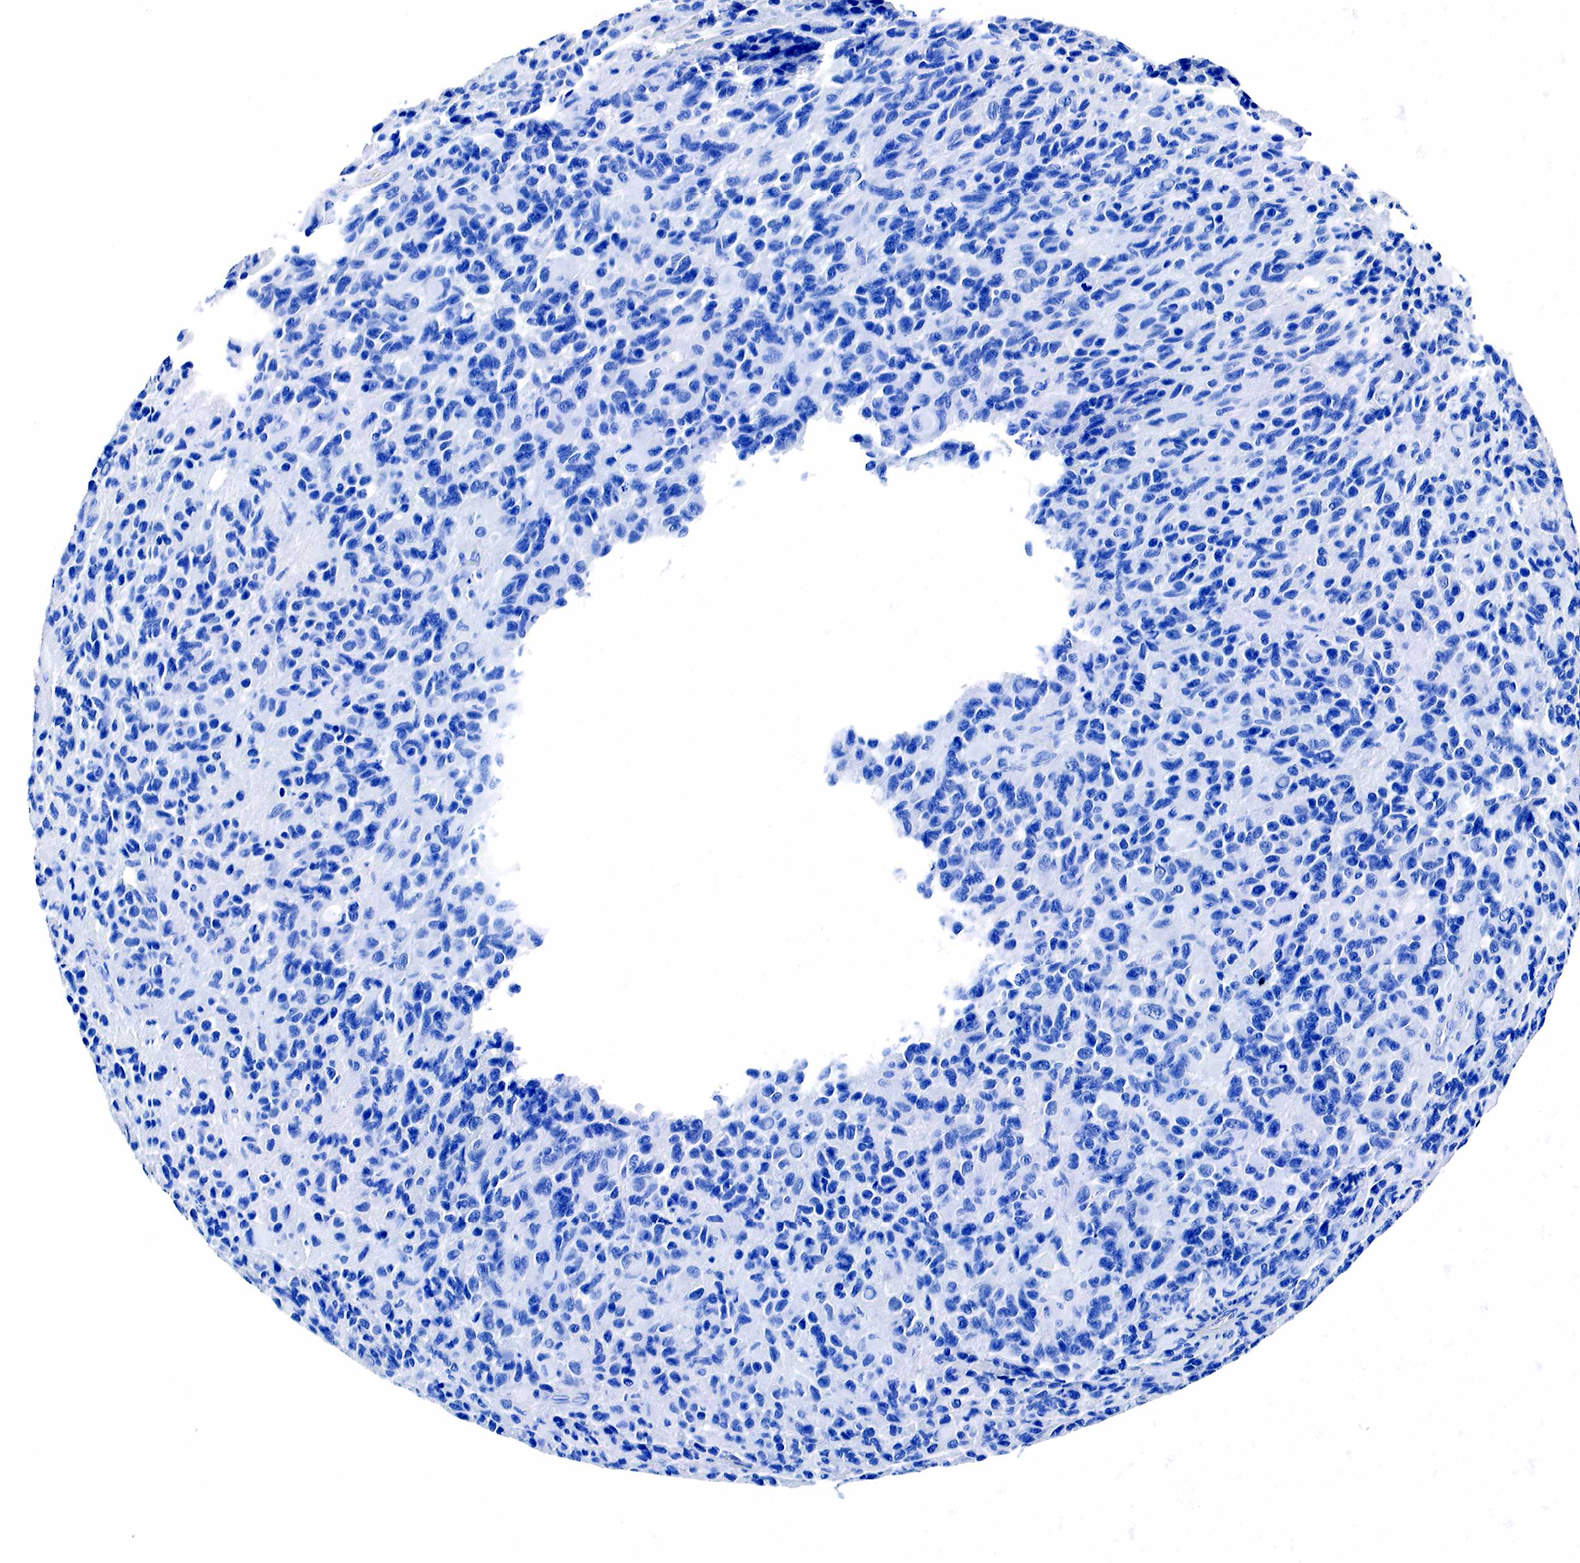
{"staining": {"intensity": "negative", "quantity": "none", "location": "none"}, "tissue": "glioma", "cell_type": "Tumor cells", "image_type": "cancer", "snomed": [{"axis": "morphology", "description": "Glioma, malignant, High grade"}, {"axis": "topography", "description": "Brain"}], "caption": "Protein analysis of high-grade glioma (malignant) exhibits no significant staining in tumor cells.", "gene": "ACP3", "patient": {"sex": "male", "age": 77}}